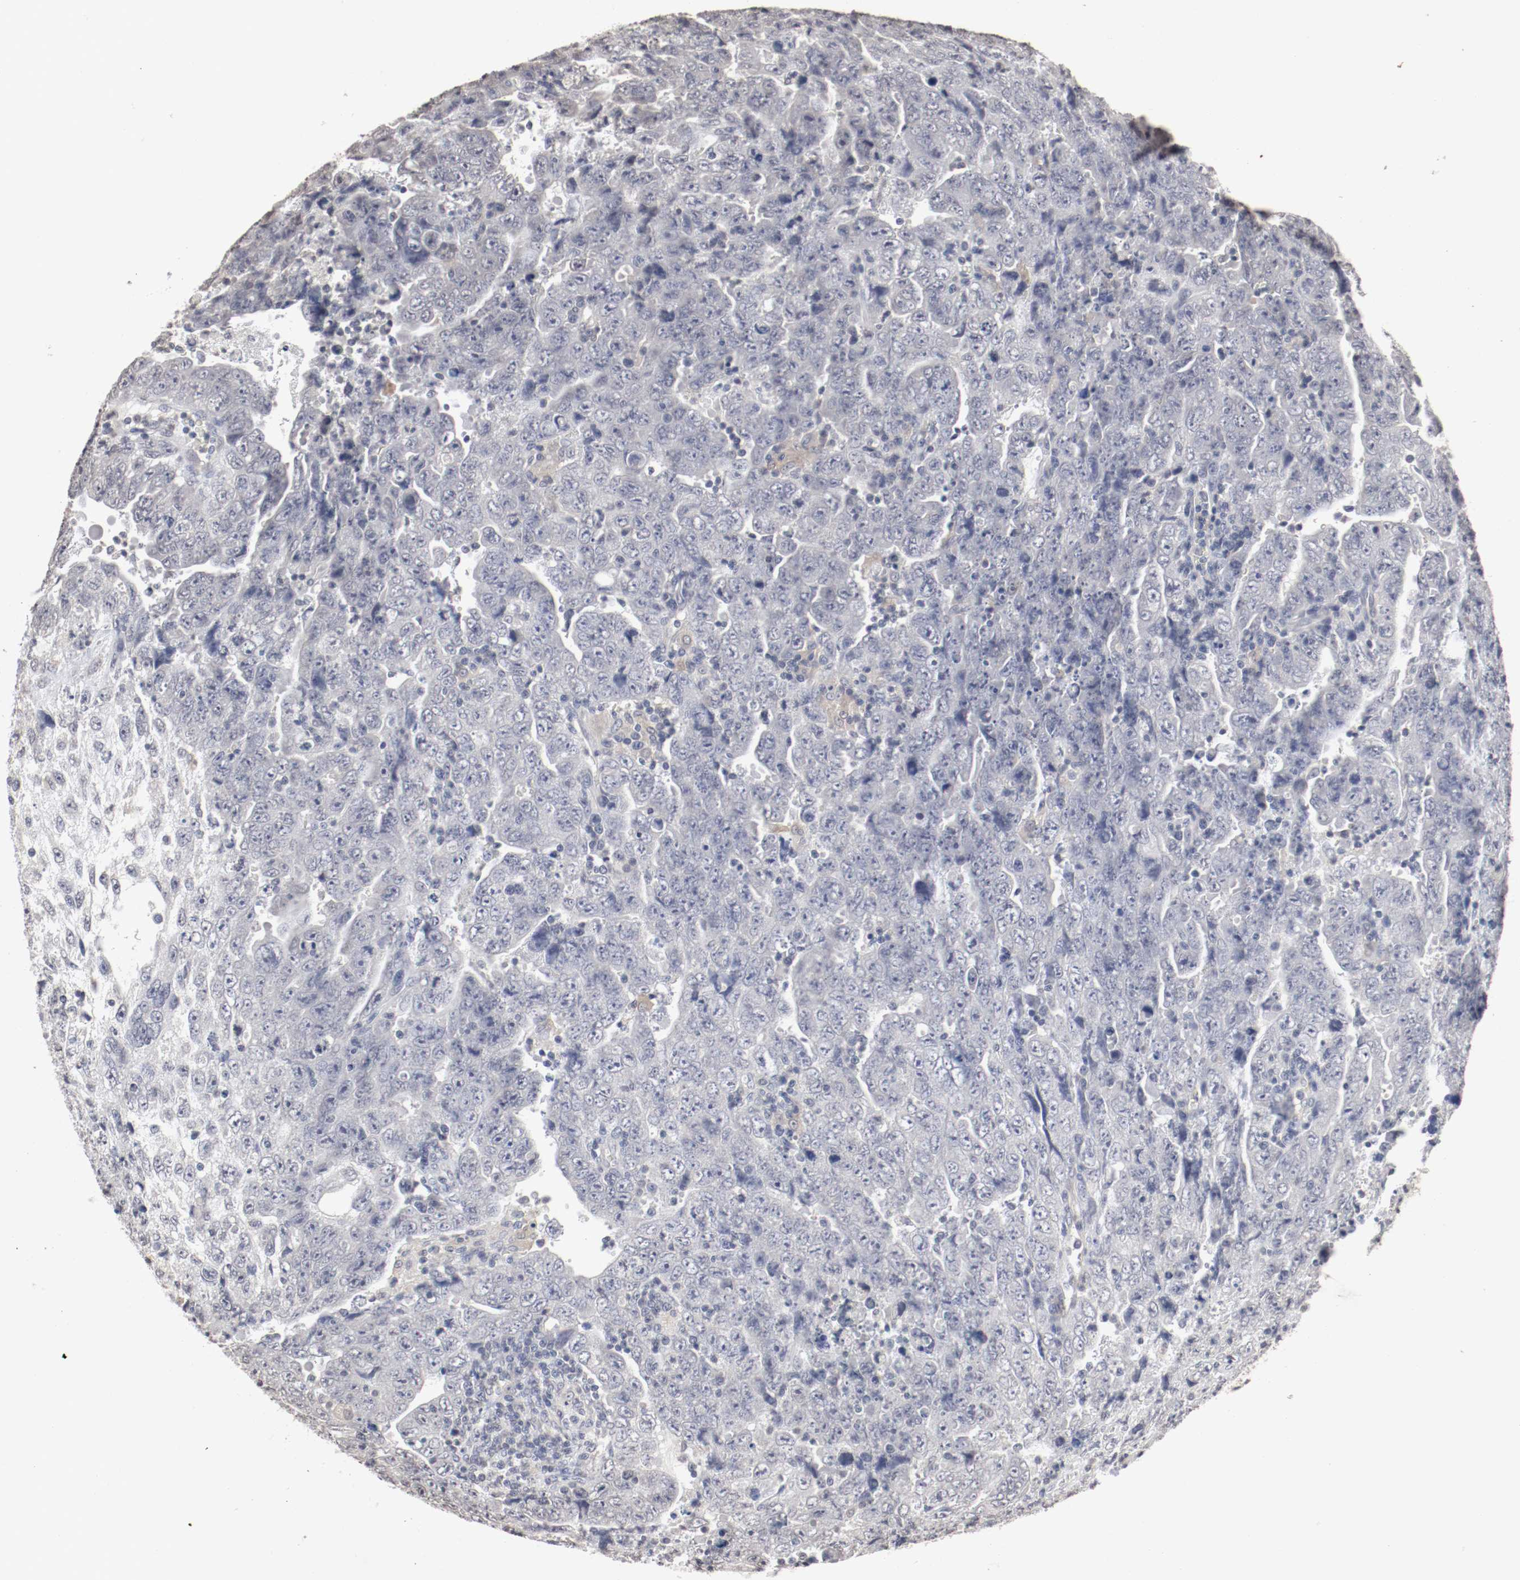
{"staining": {"intensity": "negative", "quantity": "none", "location": "none"}, "tissue": "testis cancer", "cell_type": "Tumor cells", "image_type": "cancer", "snomed": [{"axis": "morphology", "description": "Carcinoma, Embryonal, NOS"}, {"axis": "topography", "description": "Testis"}], "caption": "Immunohistochemical staining of testis cancer (embryonal carcinoma) demonstrates no significant positivity in tumor cells.", "gene": "WASL", "patient": {"sex": "male", "age": 28}}